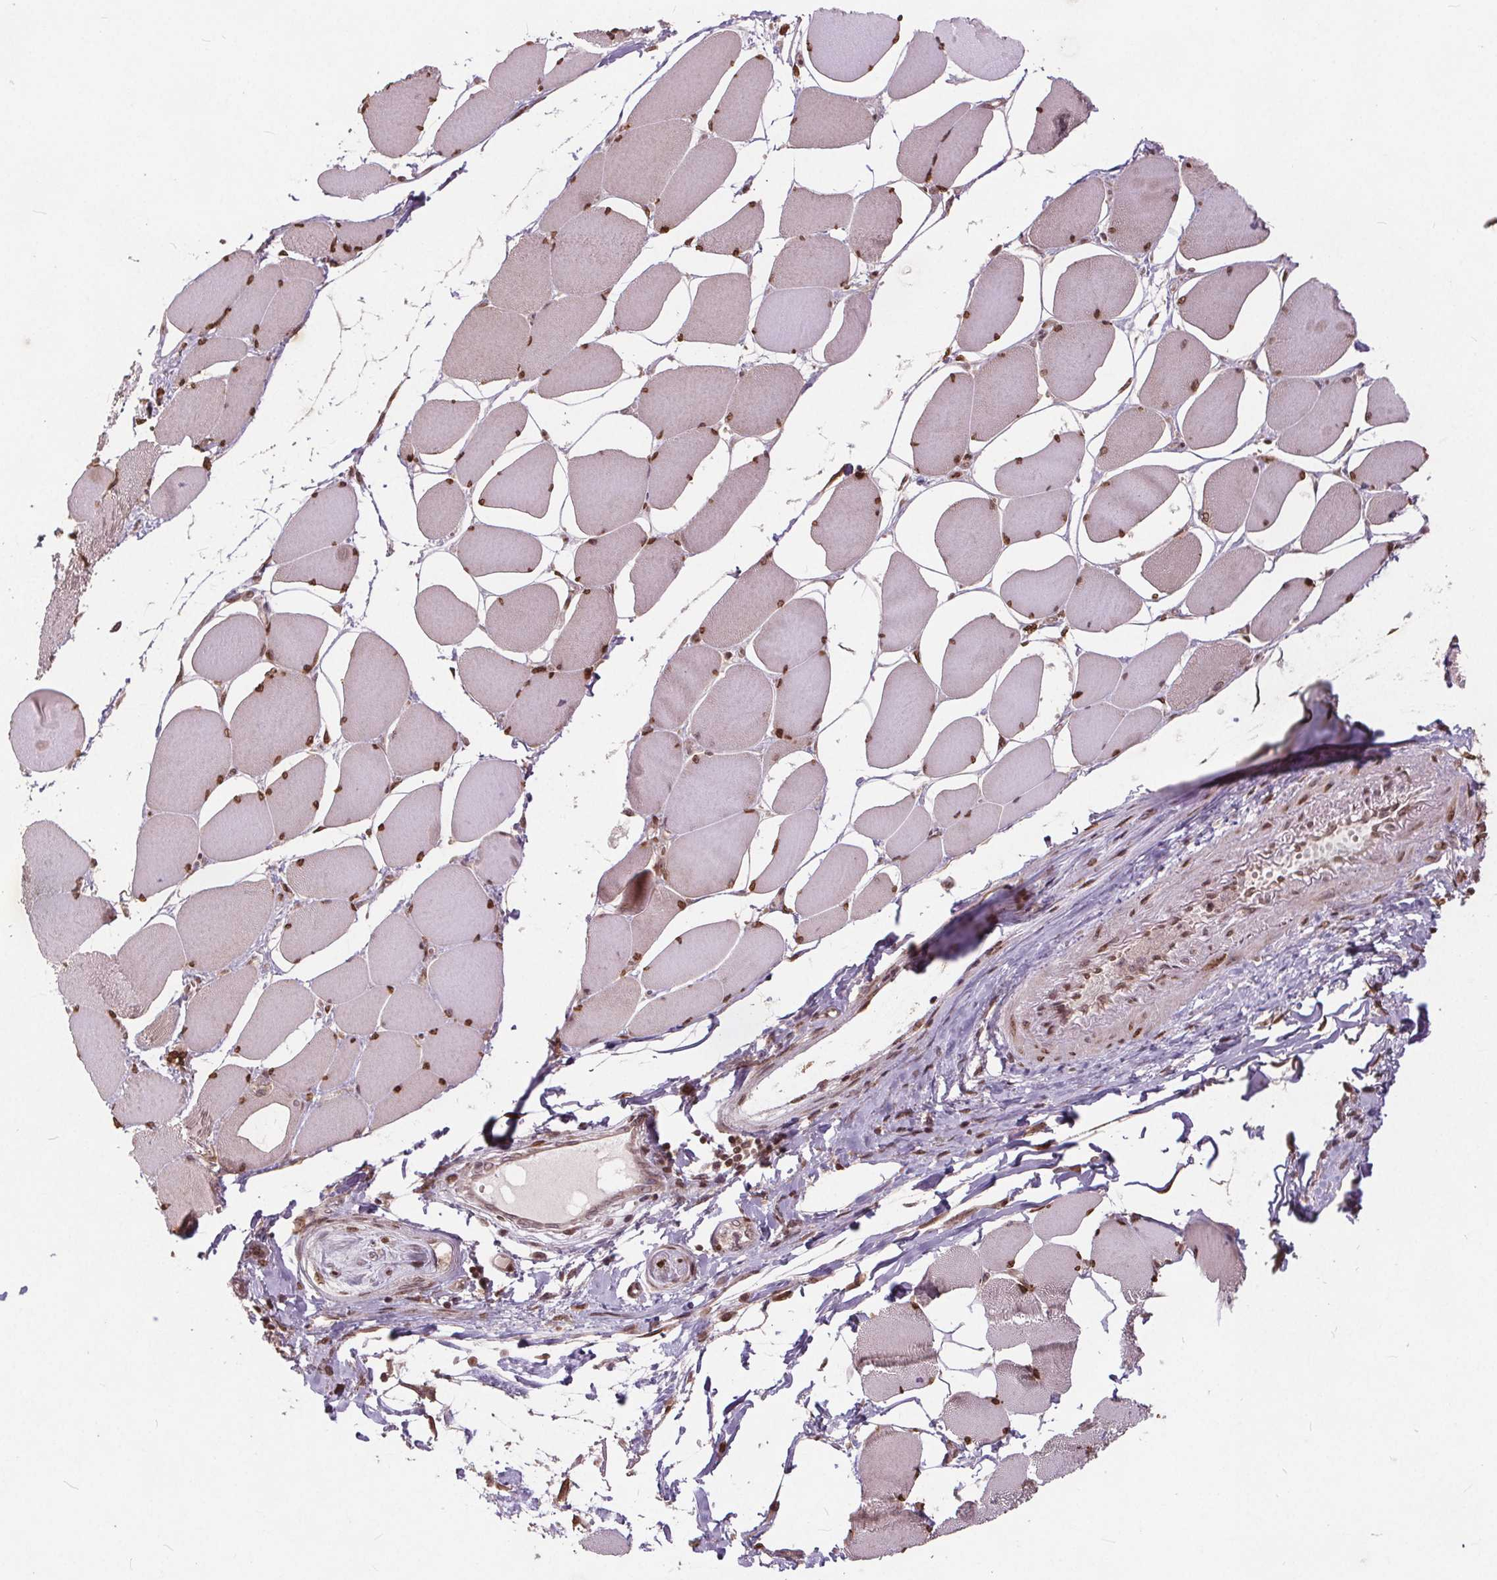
{"staining": {"intensity": "moderate", "quantity": ">75%", "location": "nuclear"}, "tissue": "skeletal muscle", "cell_type": "Myocytes", "image_type": "normal", "snomed": [{"axis": "morphology", "description": "Normal tissue, NOS"}, {"axis": "topography", "description": "Skeletal muscle"}], "caption": "About >75% of myocytes in unremarkable human skeletal muscle reveal moderate nuclear protein expression as visualized by brown immunohistochemical staining.", "gene": "HIF1AN", "patient": {"sex": "female", "age": 75}}